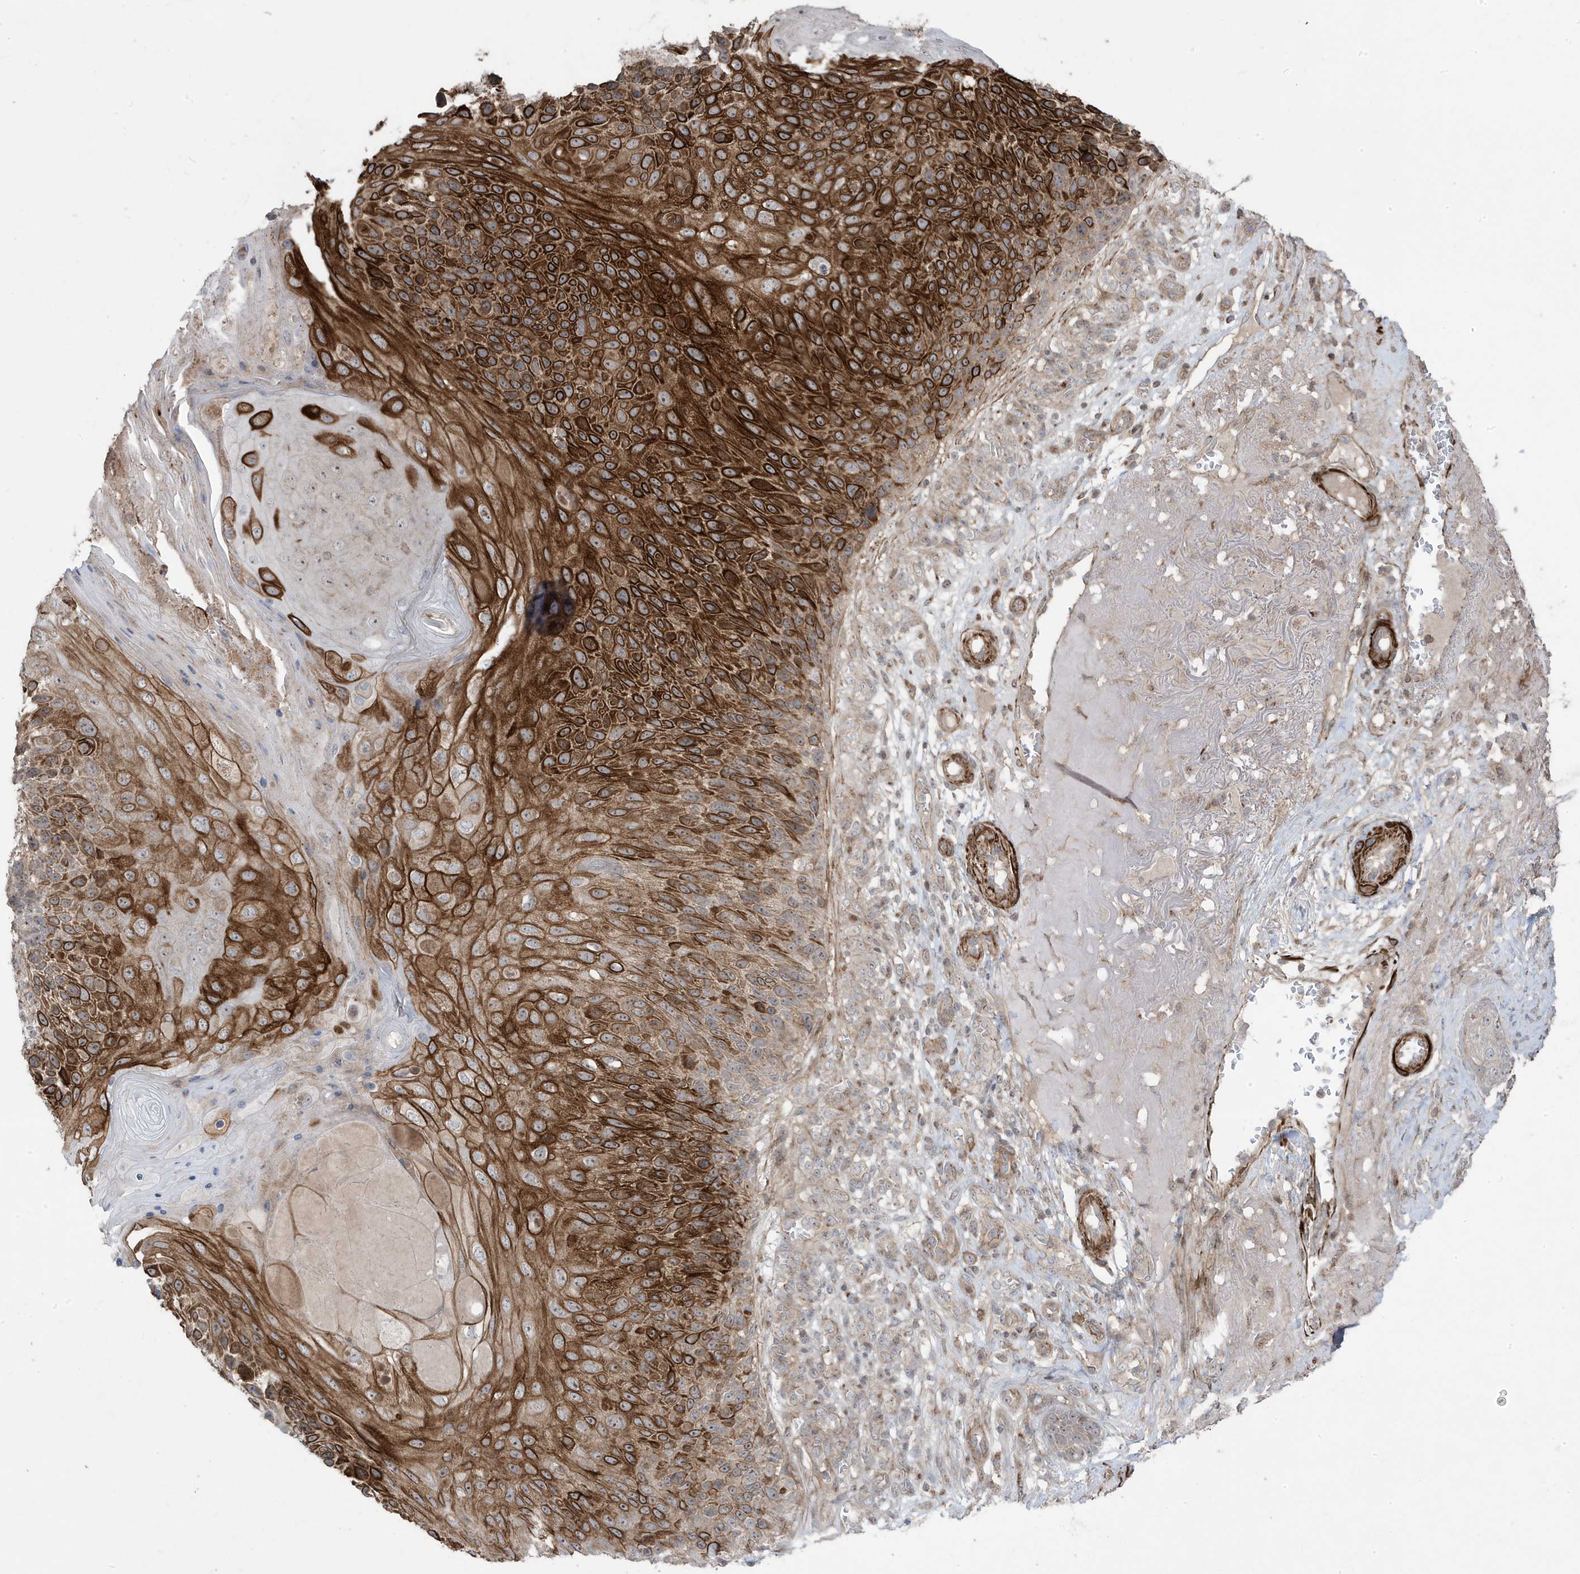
{"staining": {"intensity": "strong", "quantity": ">75%", "location": "cytoplasmic/membranous"}, "tissue": "skin cancer", "cell_type": "Tumor cells", "image_type": "cancer", "snomed": [{"axis": "morphology", "description": "Squamous cell carcinoma, NOS"}, {"axis": "topography", "description": "Skin"}], "caption": "Immunohistochemistry (DAB (3,3'-diaminobenzidine)) staining of skin cancer (squamous cell carcinoma) shows strong cytoplasmic/membranous protein staining in about >75% of tumor cells. Nuclei are stained in blue.", "gene": "CETN3", "patient": {"sex": "female", "age": 88}}